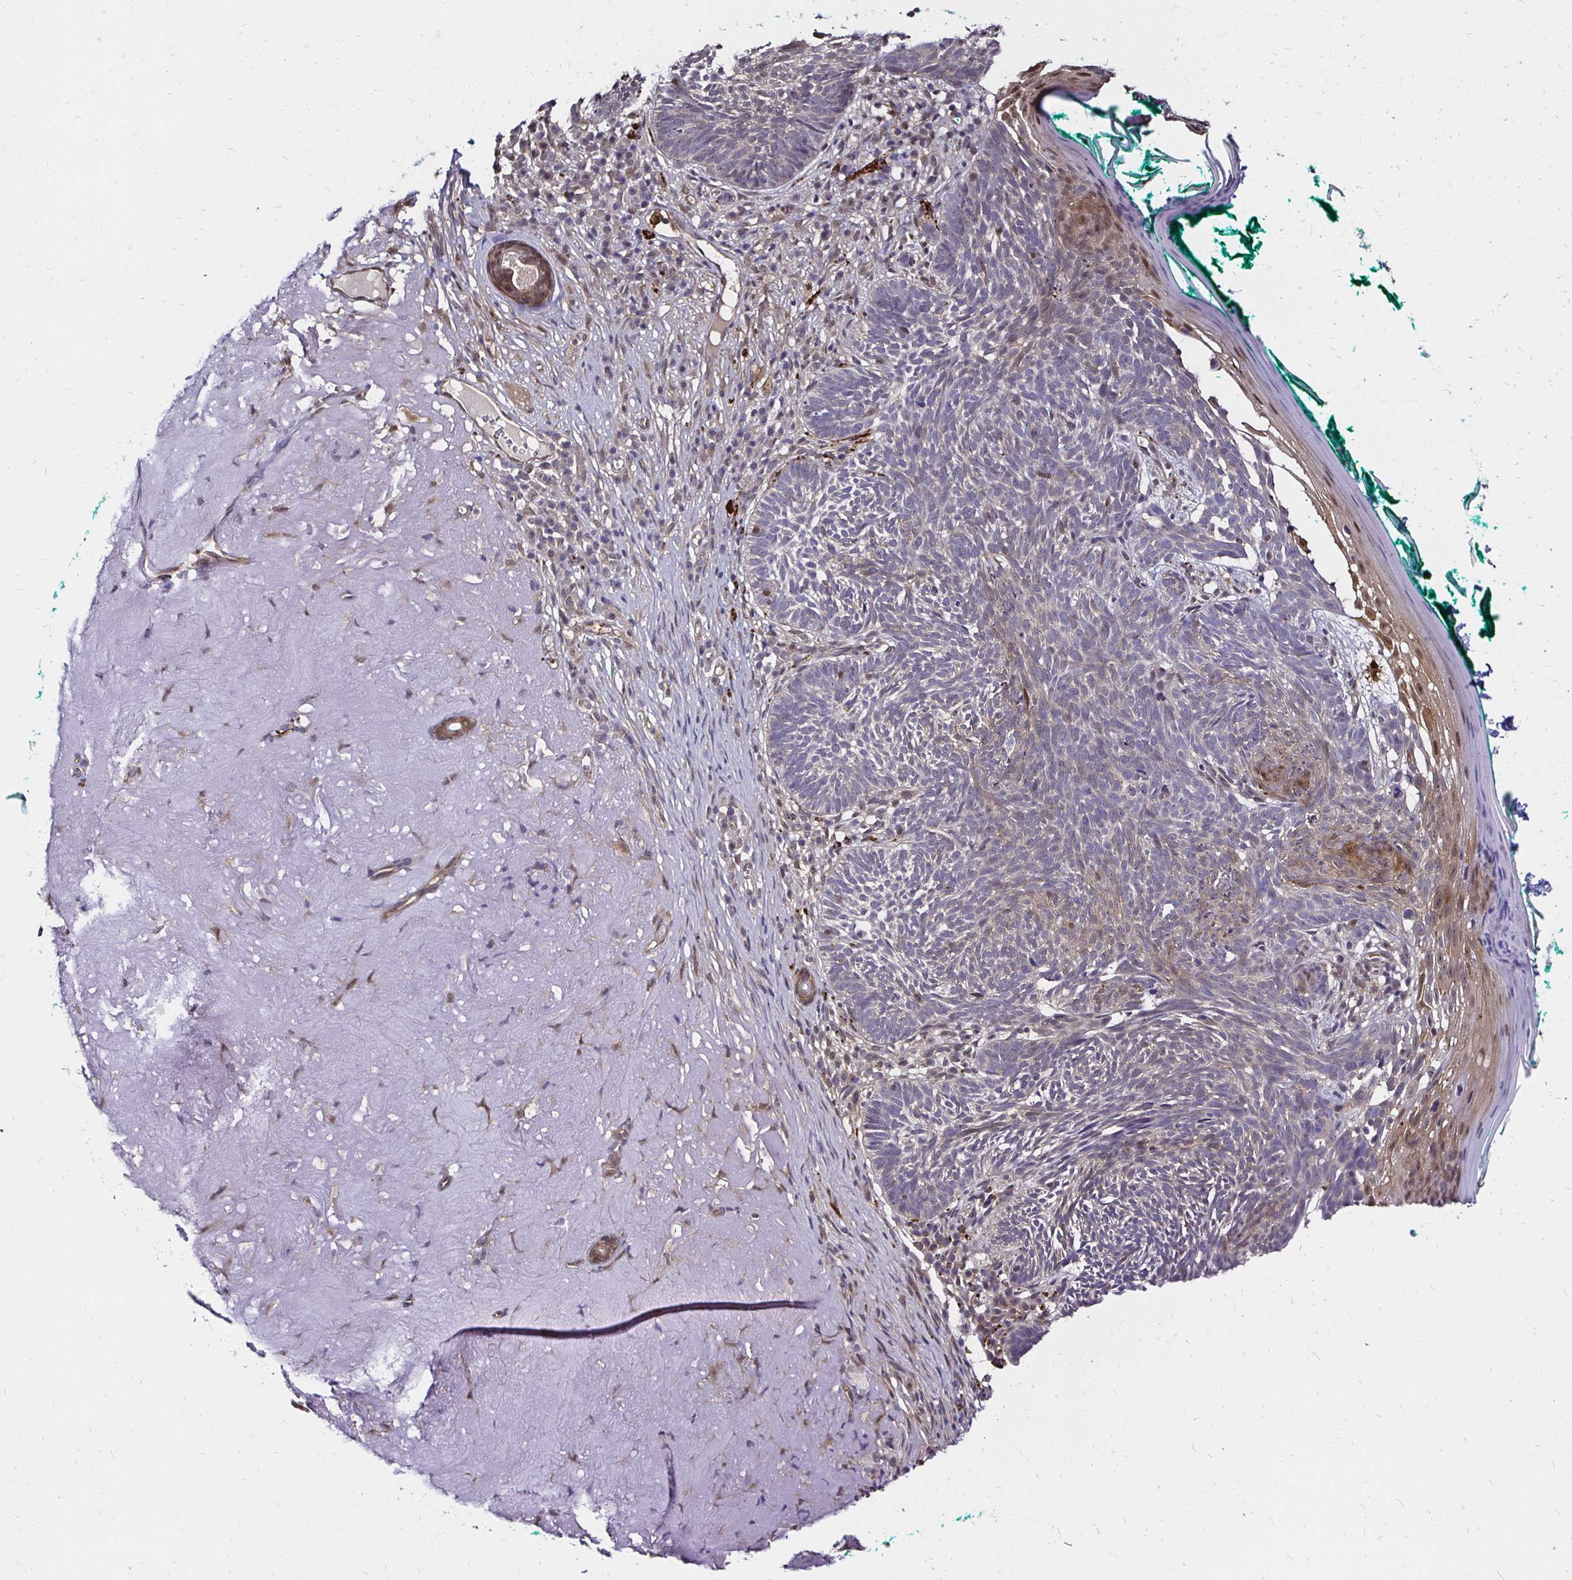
{"staining": {"intensity": "weak", "quantity": "<25%", "location": "cytoplasmic/membranous"}, "tissue": "skin cancer", "cell_type": "Tumor cells", "image_type": "cancer", "snomed": [{"axis": "morphology", "description": "Basal cell carcinoma"}, {"axis": "topography", "description": "Skin"}, {"axis": "topography", "description": "Skin of face"}], "caption": "A histopathology image of human skin cancer (basal cell carcinoma) is negative for staining in tumor cells. Brightfield microscopy of immunohistochemistry (IHC) stained with DAB (brown) and hematoxylin (blue), captured at high magnification.", "gene": "TXN", "patient": {"sex": "female", "age": 80}}